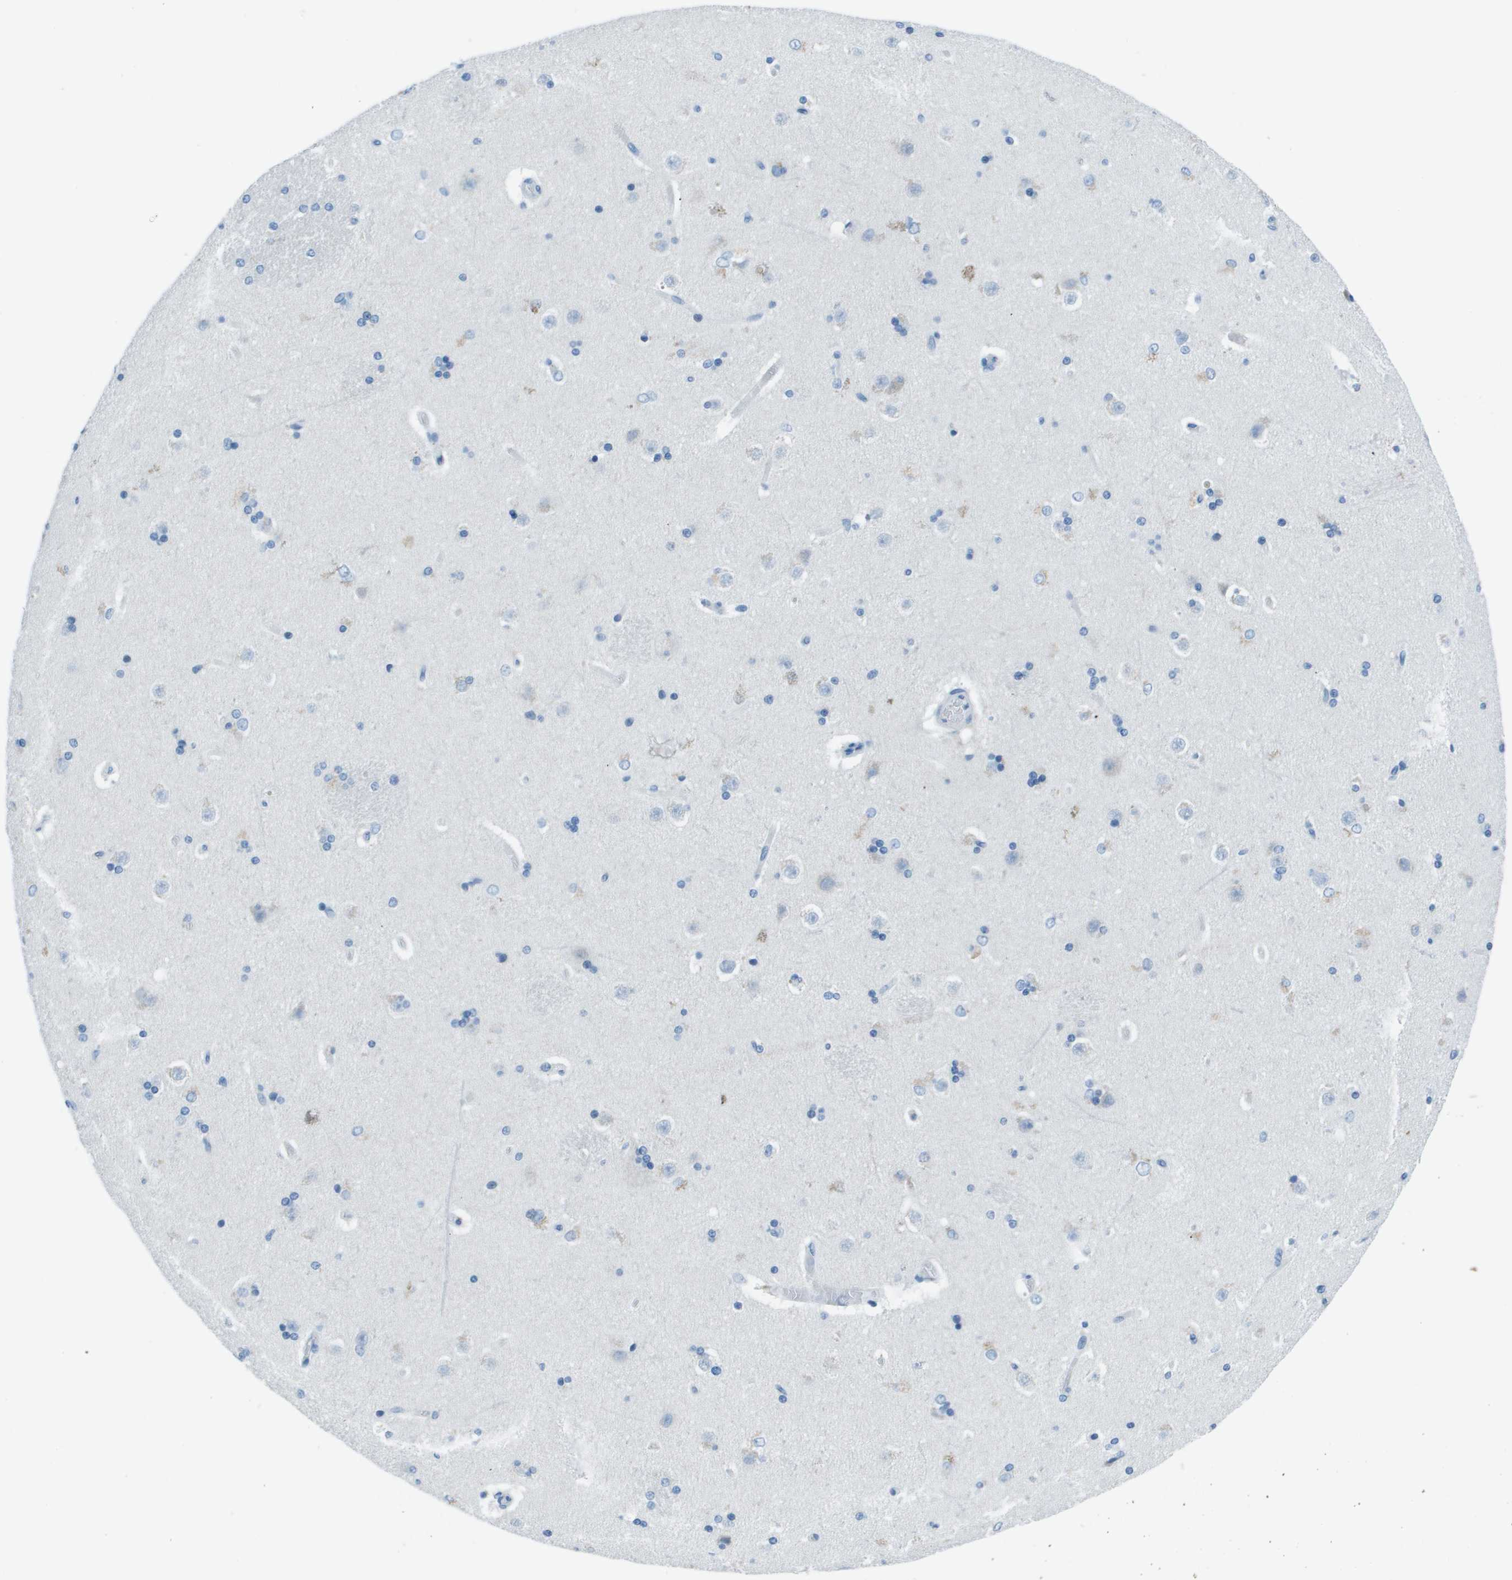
{"staining": {"intensity": "negative", "quantity": "none", "location": "none"}, "tissue": "caudate", "cell_type": "Glial cells", "image_type": "normal", "snomed": [{"axis": "morphology", "description": "Normal tissue, NOS"}, {"axis": "topography", "description": "Lateral ventricle wall"}], "caption": "This histopathology image is of normal caudate stained with immunohistochemistry (IHC) to label a protein in brown with the nuclei are counter-stained blue. There is no expression in glial cells.", "gene": "STIP1", "patient": {"sex": "female", "age": 19}}